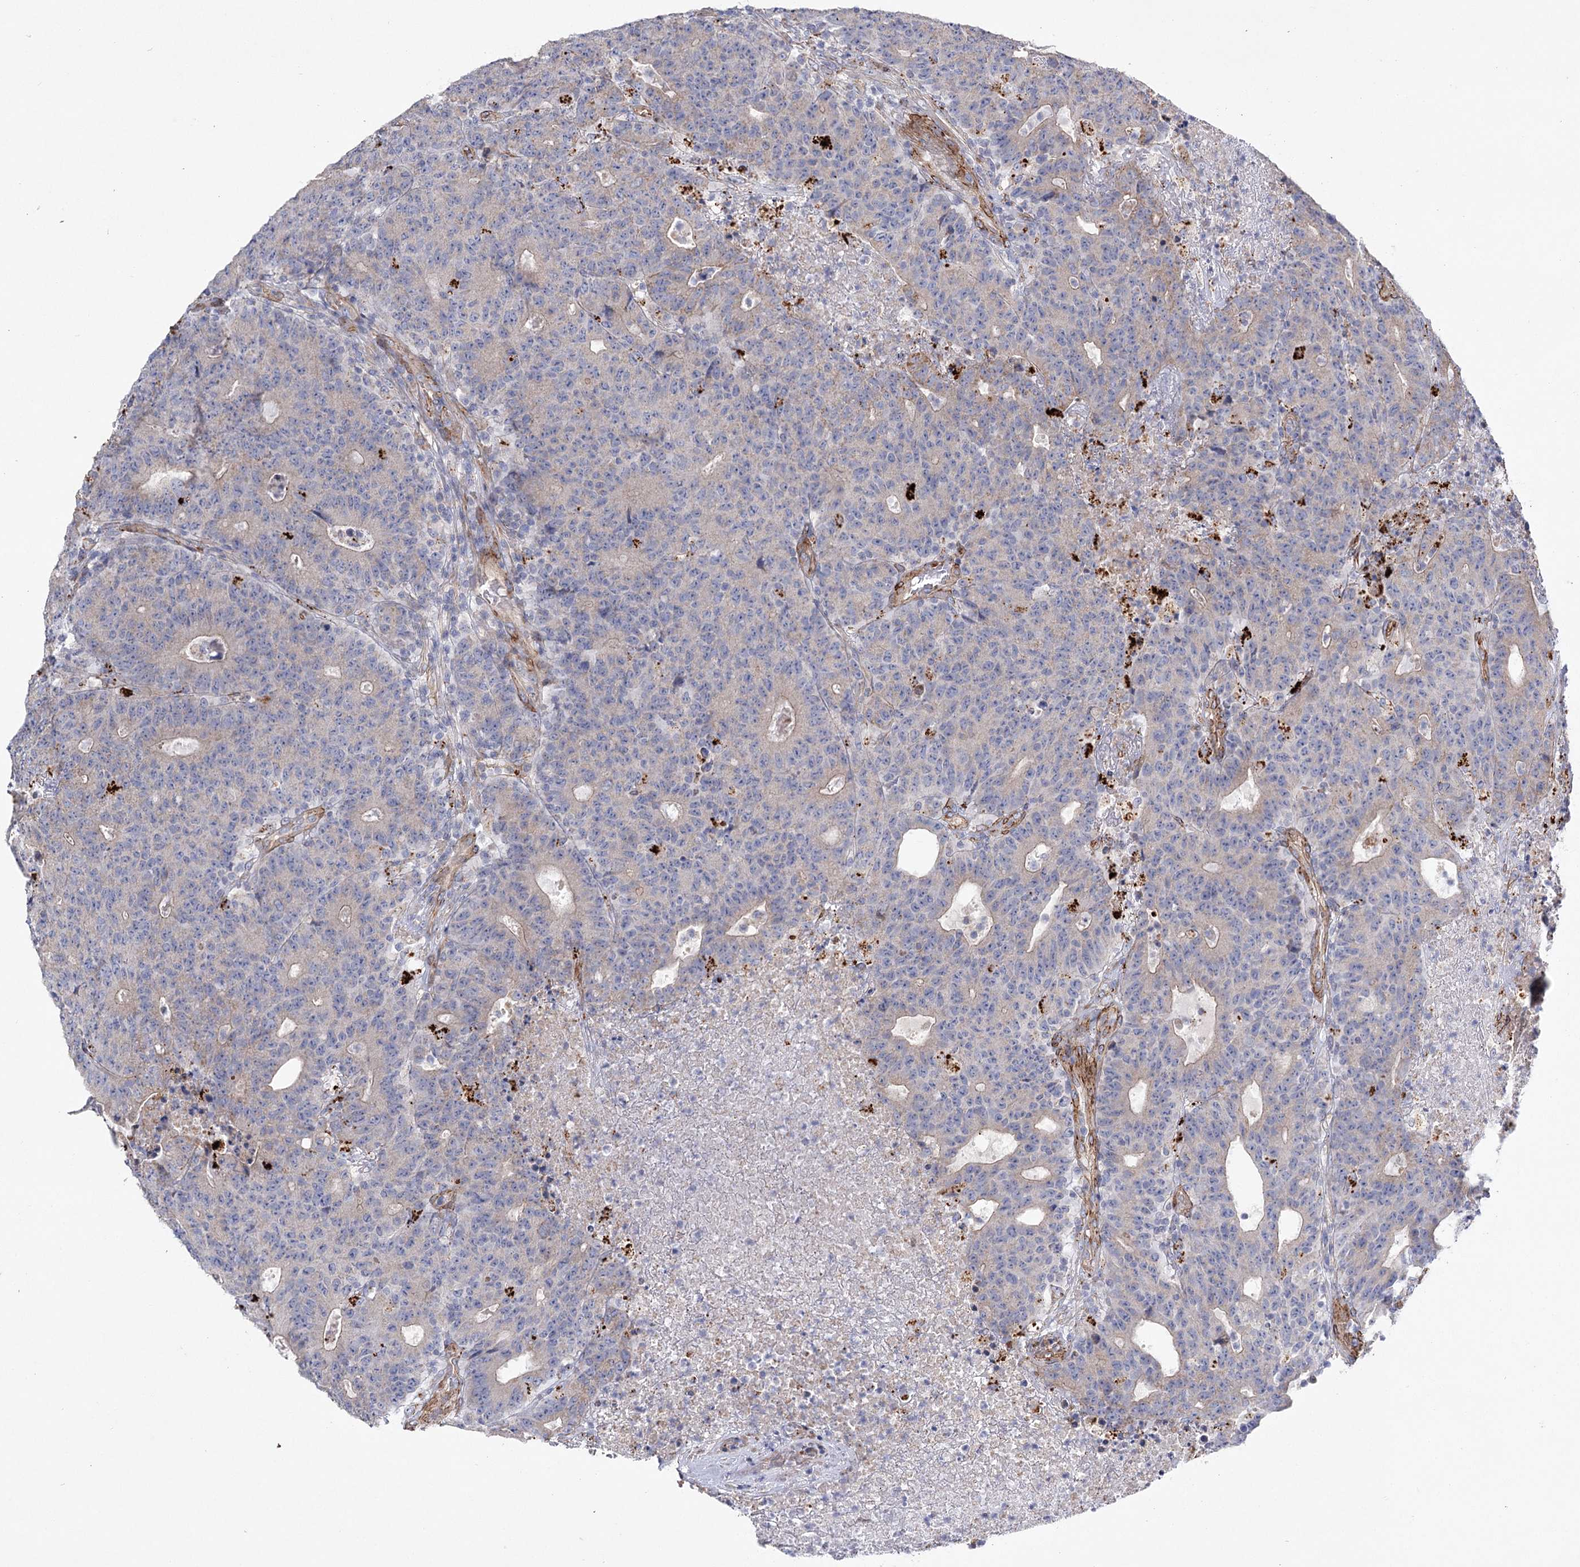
{"staining": {"intensity": "negative", "quantity": "none", "location": "none"}, "tissue": "colorectal cancer", "cell_type": "Tumor cells", "image_type": "cancer", "snomed": [{"axis": "morphology", "description": "Adenocarcinoma, NOS"}, {"axis": "topography", "description": "Colon"}], "caption": "High power microscopy histopathology image of an IHC photomicrograph of colorectal cancer, revealing no significant staining in tumor cells. (DAB immunohistochemistry (IHC) with hematoxylin counter stain).", "gene": "TMEM164", "patient": {"sex": "female", "age": 75}}